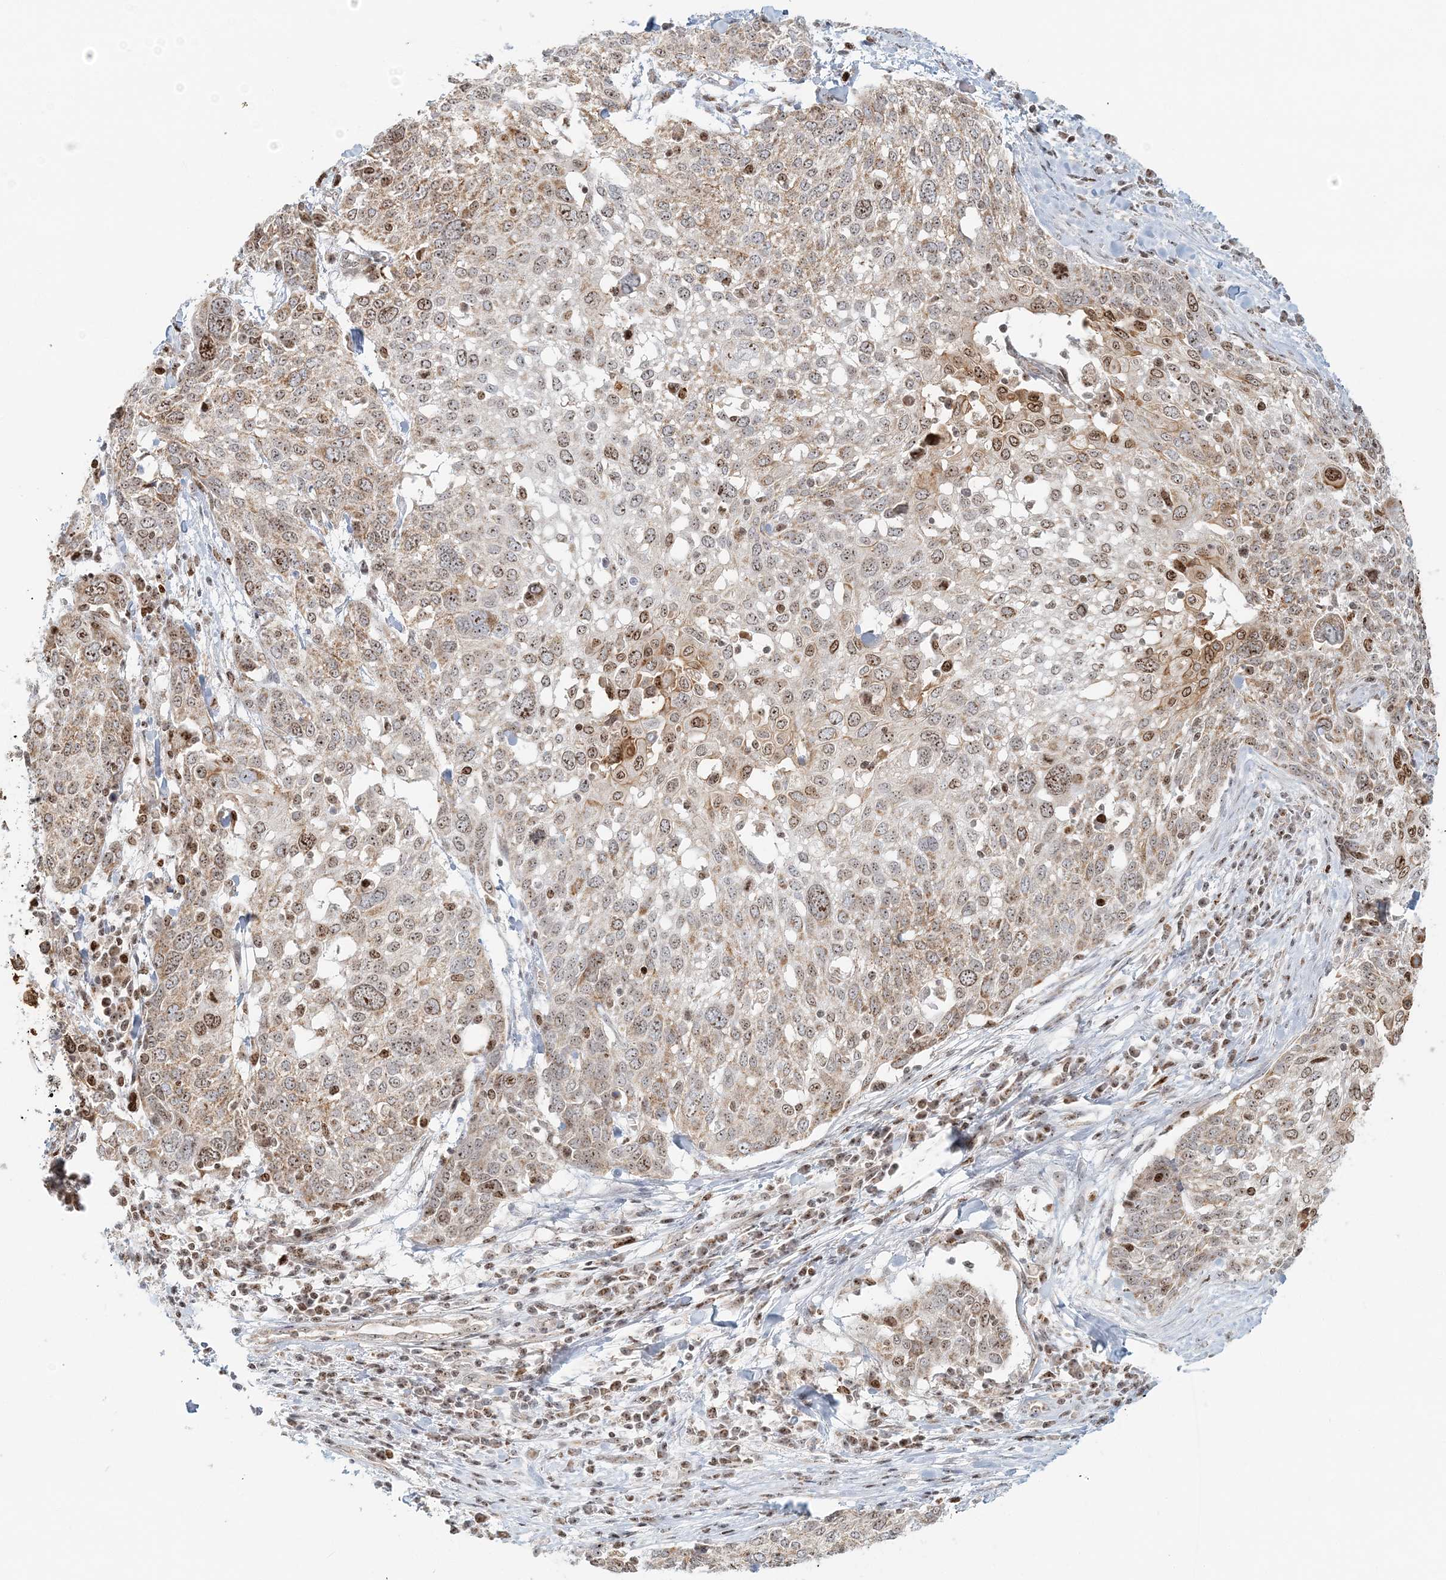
{"staining": {"intensity": "moderate", "quantity": ">75%", "location": "nuclear"}, "tissue": "lung cancer", "cell_type": "Tumor cells", "image_type": "cancer", "snomed": [{"axis": "morphology", "description": "Squamous cell carcinoma, NOS"}, {"axis": "topography", "description": "Lung"}], "caption": "Protein staining of lung cancer tissue reveals moderate nuclear expression in about >75% of tumor cells.", "gene": "UBE2F", "patient": {"sex": "male", "age": 65}}